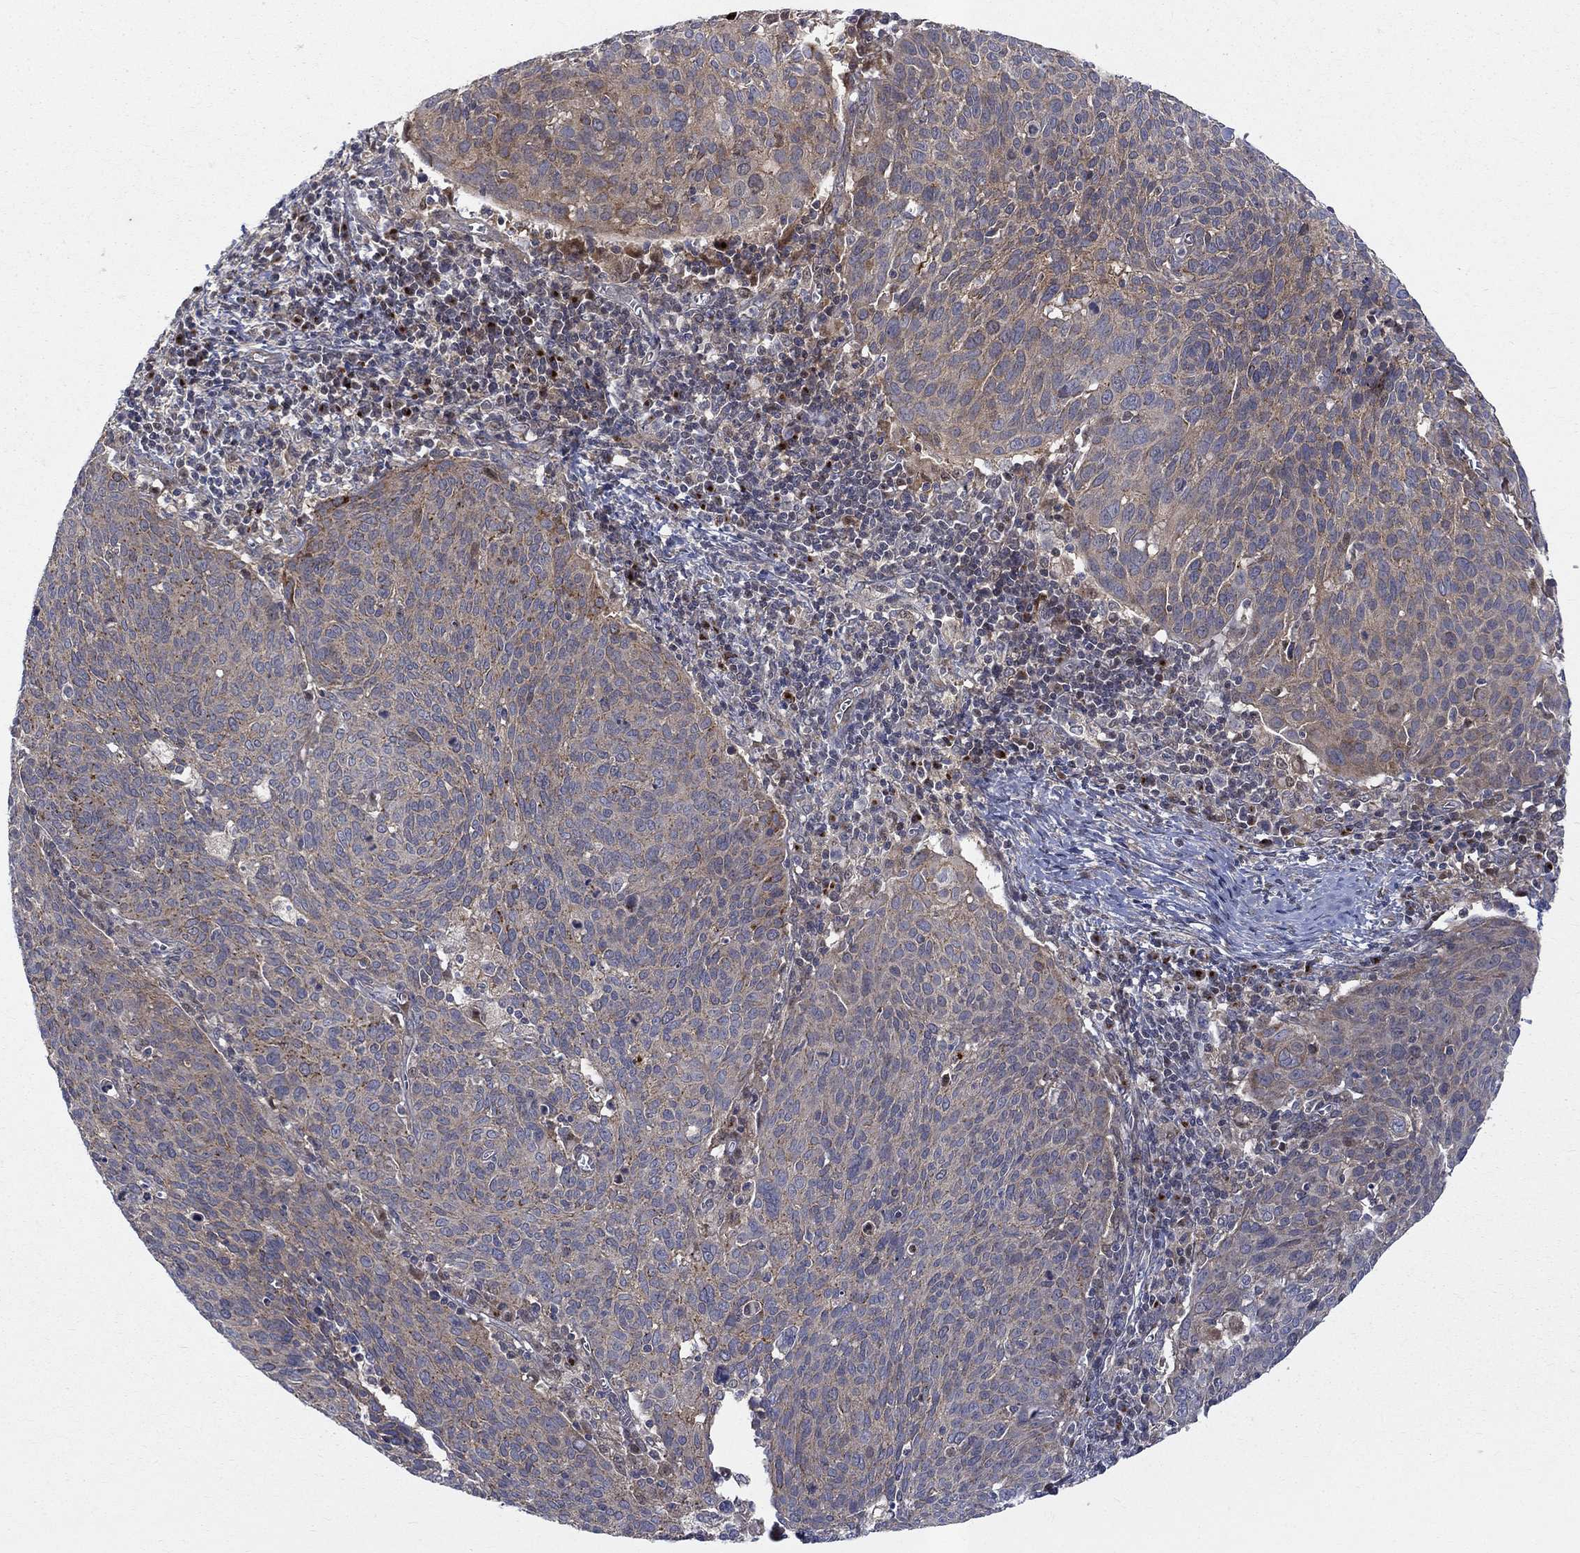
{"staining": {"intensity": "weak", "quantity": "25%-75%", "location": "cytoplasmic/membranous"}, "tissue": "cervical cancer", "cell_type": "Tumor cells", "image_type": "cancer", "snomed": [{"axis": "morphology", "description": "Squamous cell carcinoma, NOS"}, {"axis": "topography", "description": "Cervix"}], "caption": "Immunohistochemical staining of human squamous cell carcinoma (cervical) demonstrates low levels of weak cytoplasmic/membranous protein expression in about 25%-75% of tumor cells.", "gene": "WDR19", "patient": {"sex": "female", "age": 39}}